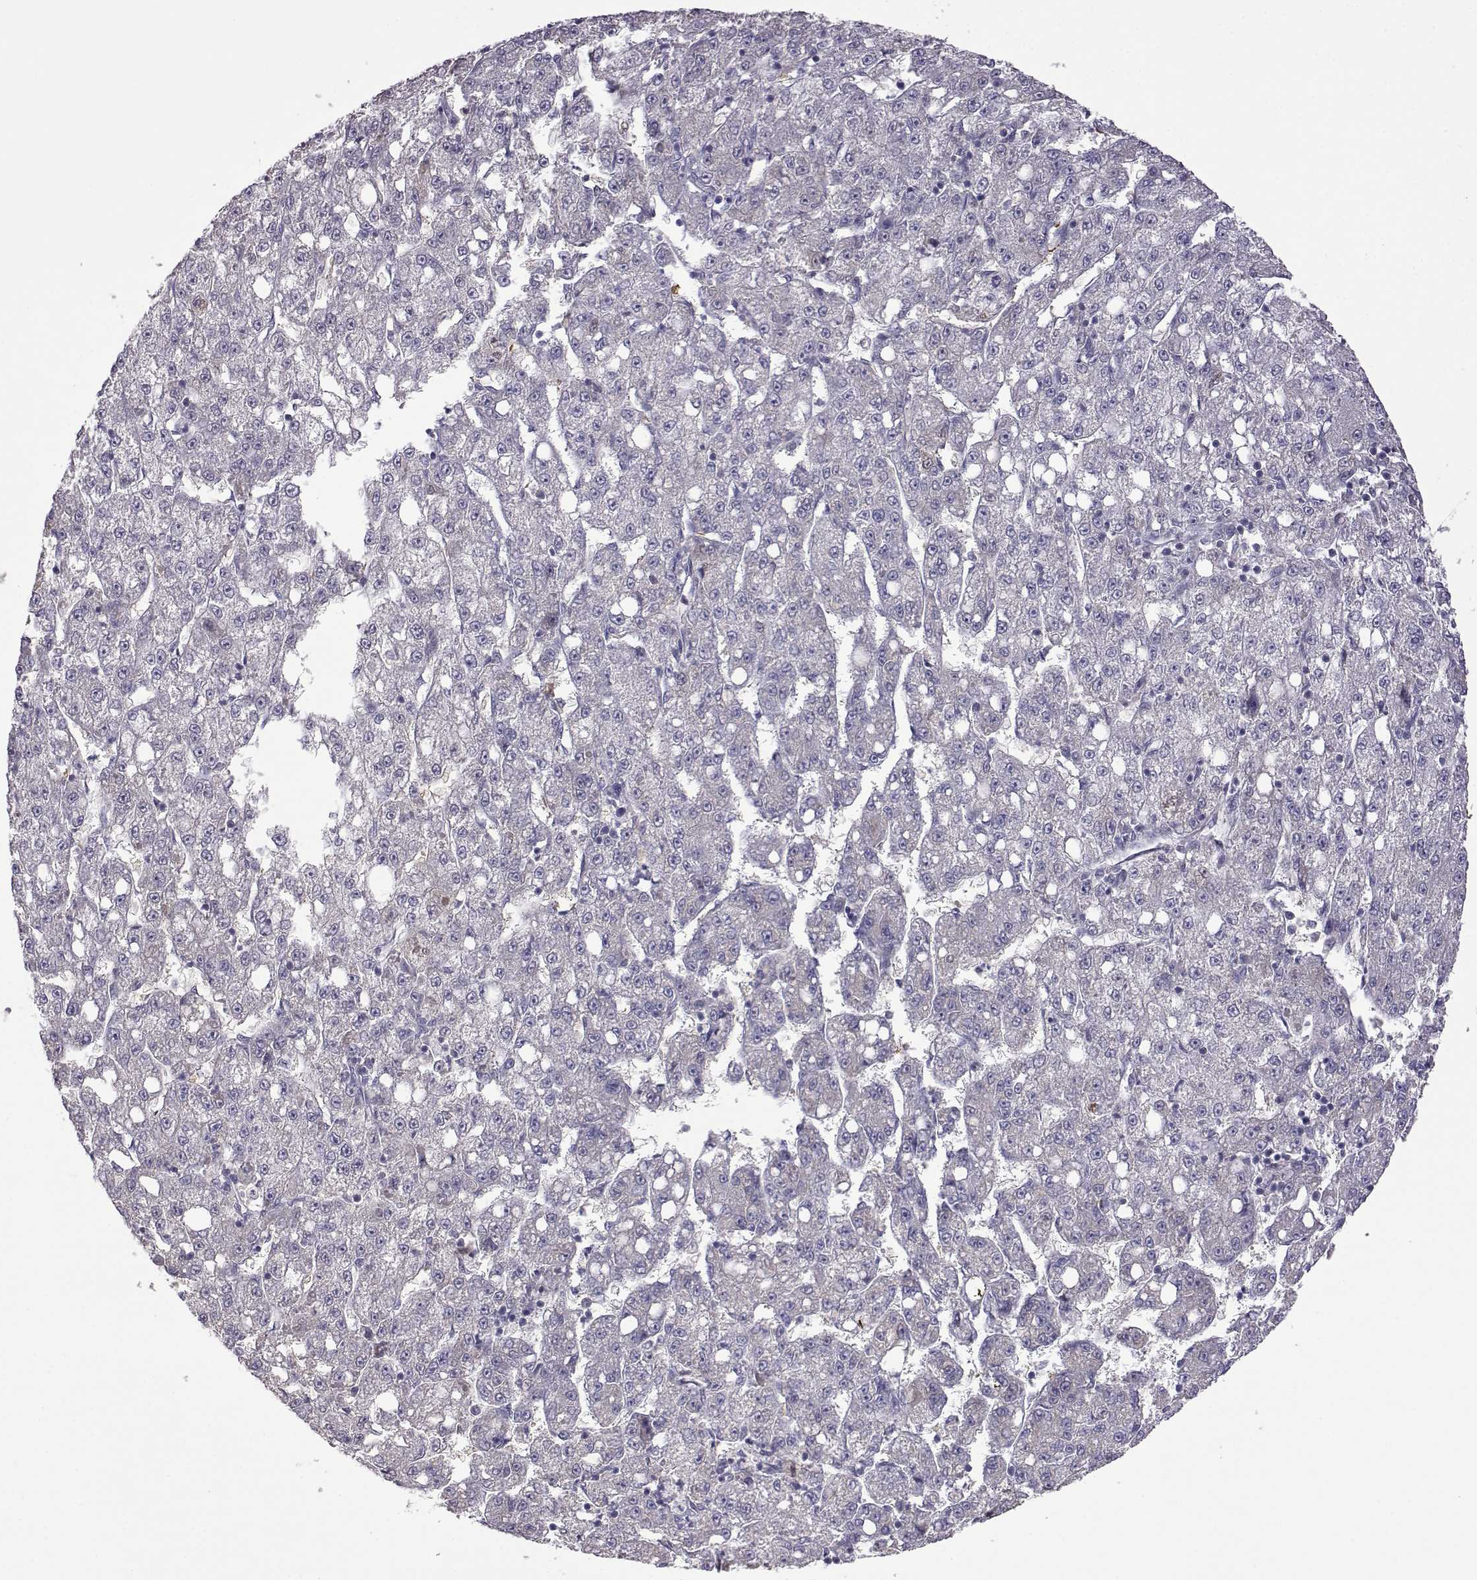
{"staining": {"intensity": "negative", "quantity": "none", "location": "none"}, "tissue": "liver cancer", "cell_type": "Tumor cells", "image_type": "cancer", "snomed": [{"axis": "morphology", "description": "Carcinoma, Hepatocellular, NOS"}, {"axis": "topography", "description": "Liver"}], "caption": "Tumor cells show no significant protein positivity in liver hepatocellular carcinoma.", "gene": "VGF", "patient": {"sex": "female", "age": 65}}